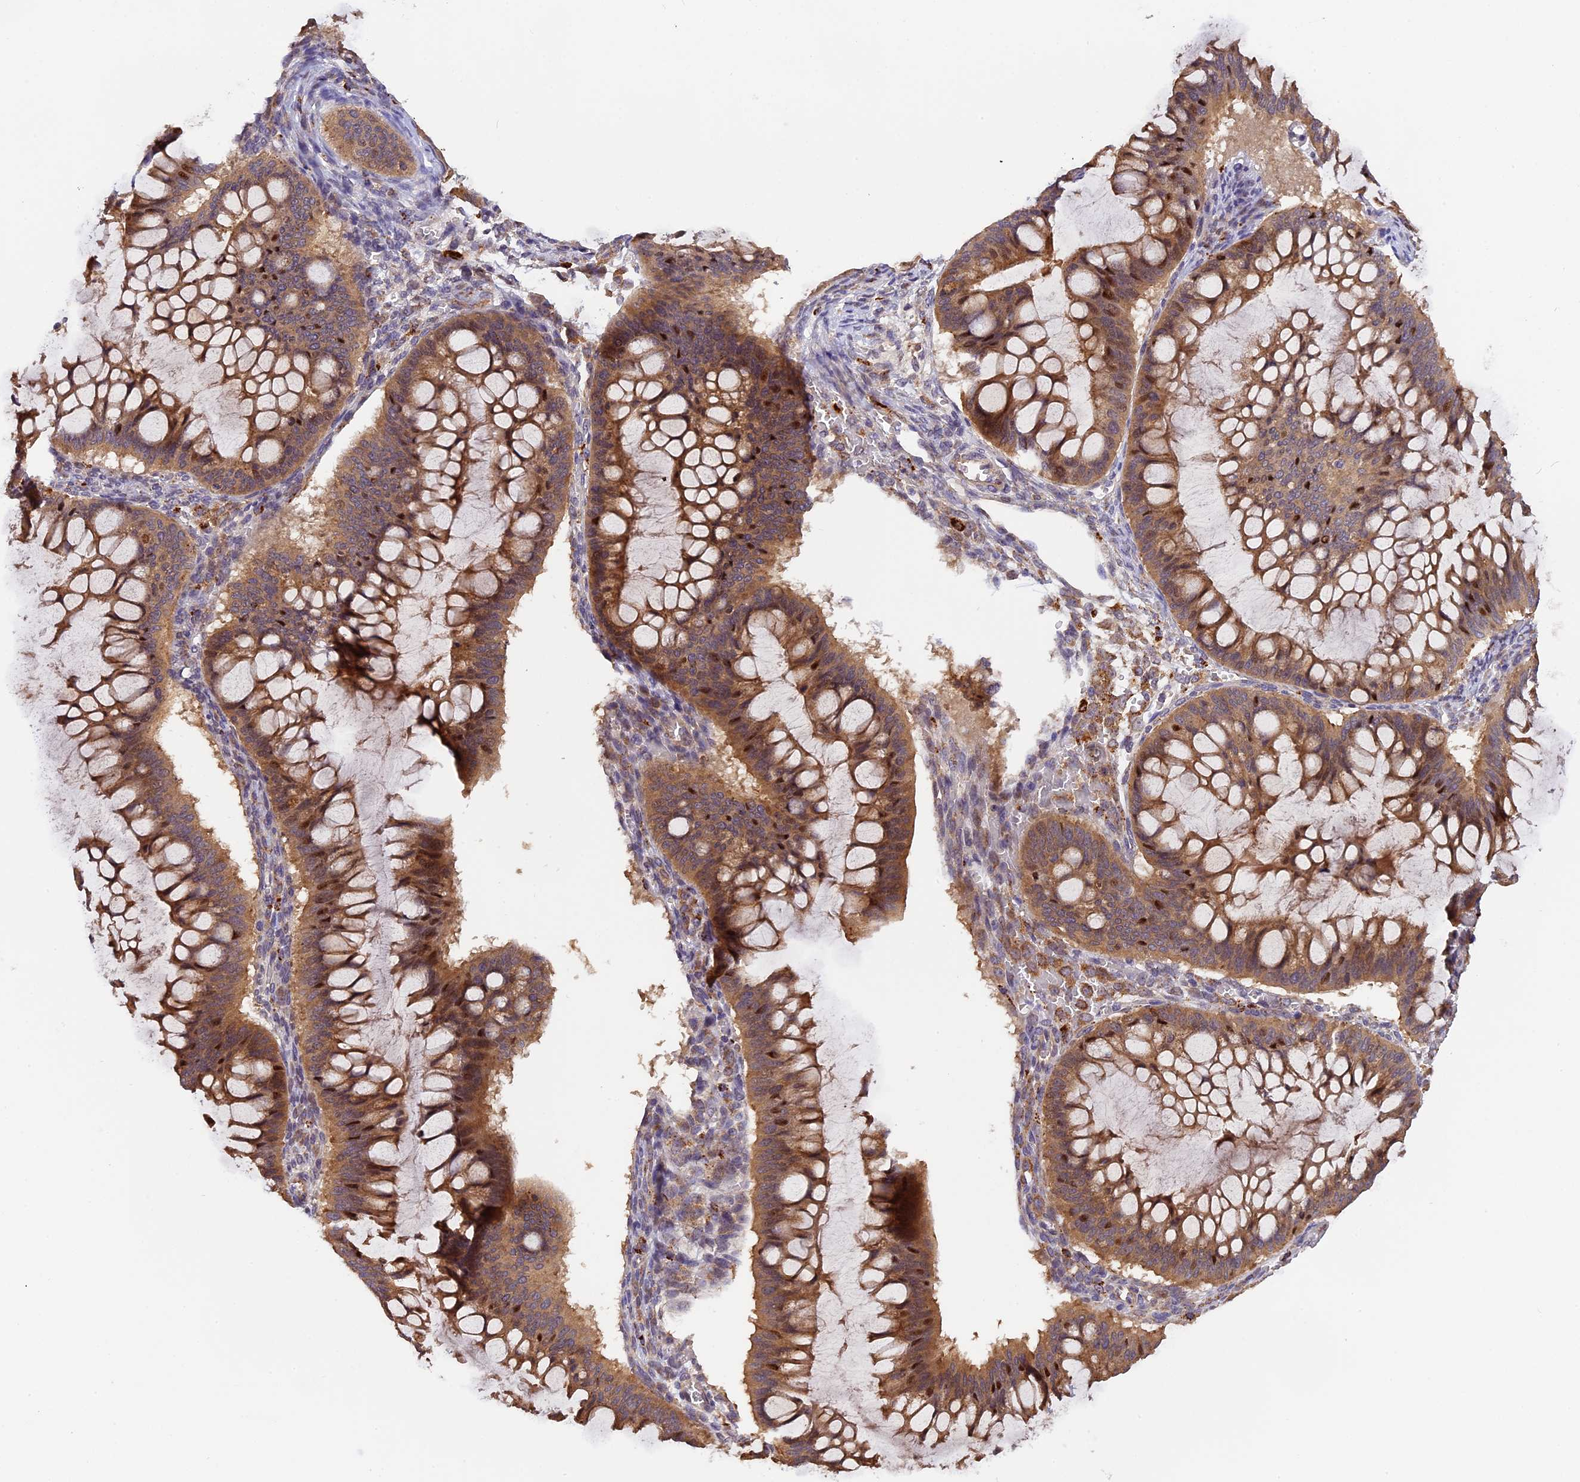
{"staining": {"intensity": "moderate", "quantity": ">75%", "location": "cytoplasmic/membranous"}, "tissue": "ovarian cancer", "cell_type": "Tumor cells", "image_type": "cancer", "snomed": [{"axis": "morphology", "description": "Cystadenocarcinoma, mucinous, NOS"}, {"axis": "topography", "description": "Ovary"}], "caption": "A histopathology image of ovarian mucinous cystadenocarcinoma stained for a protein reveals moderate cytoplasmic/membranous brown staining in tumor cells. Nuclei are stained in blue.", "gene": "COPE", "patient": {"sex": "female", "age": 73}}